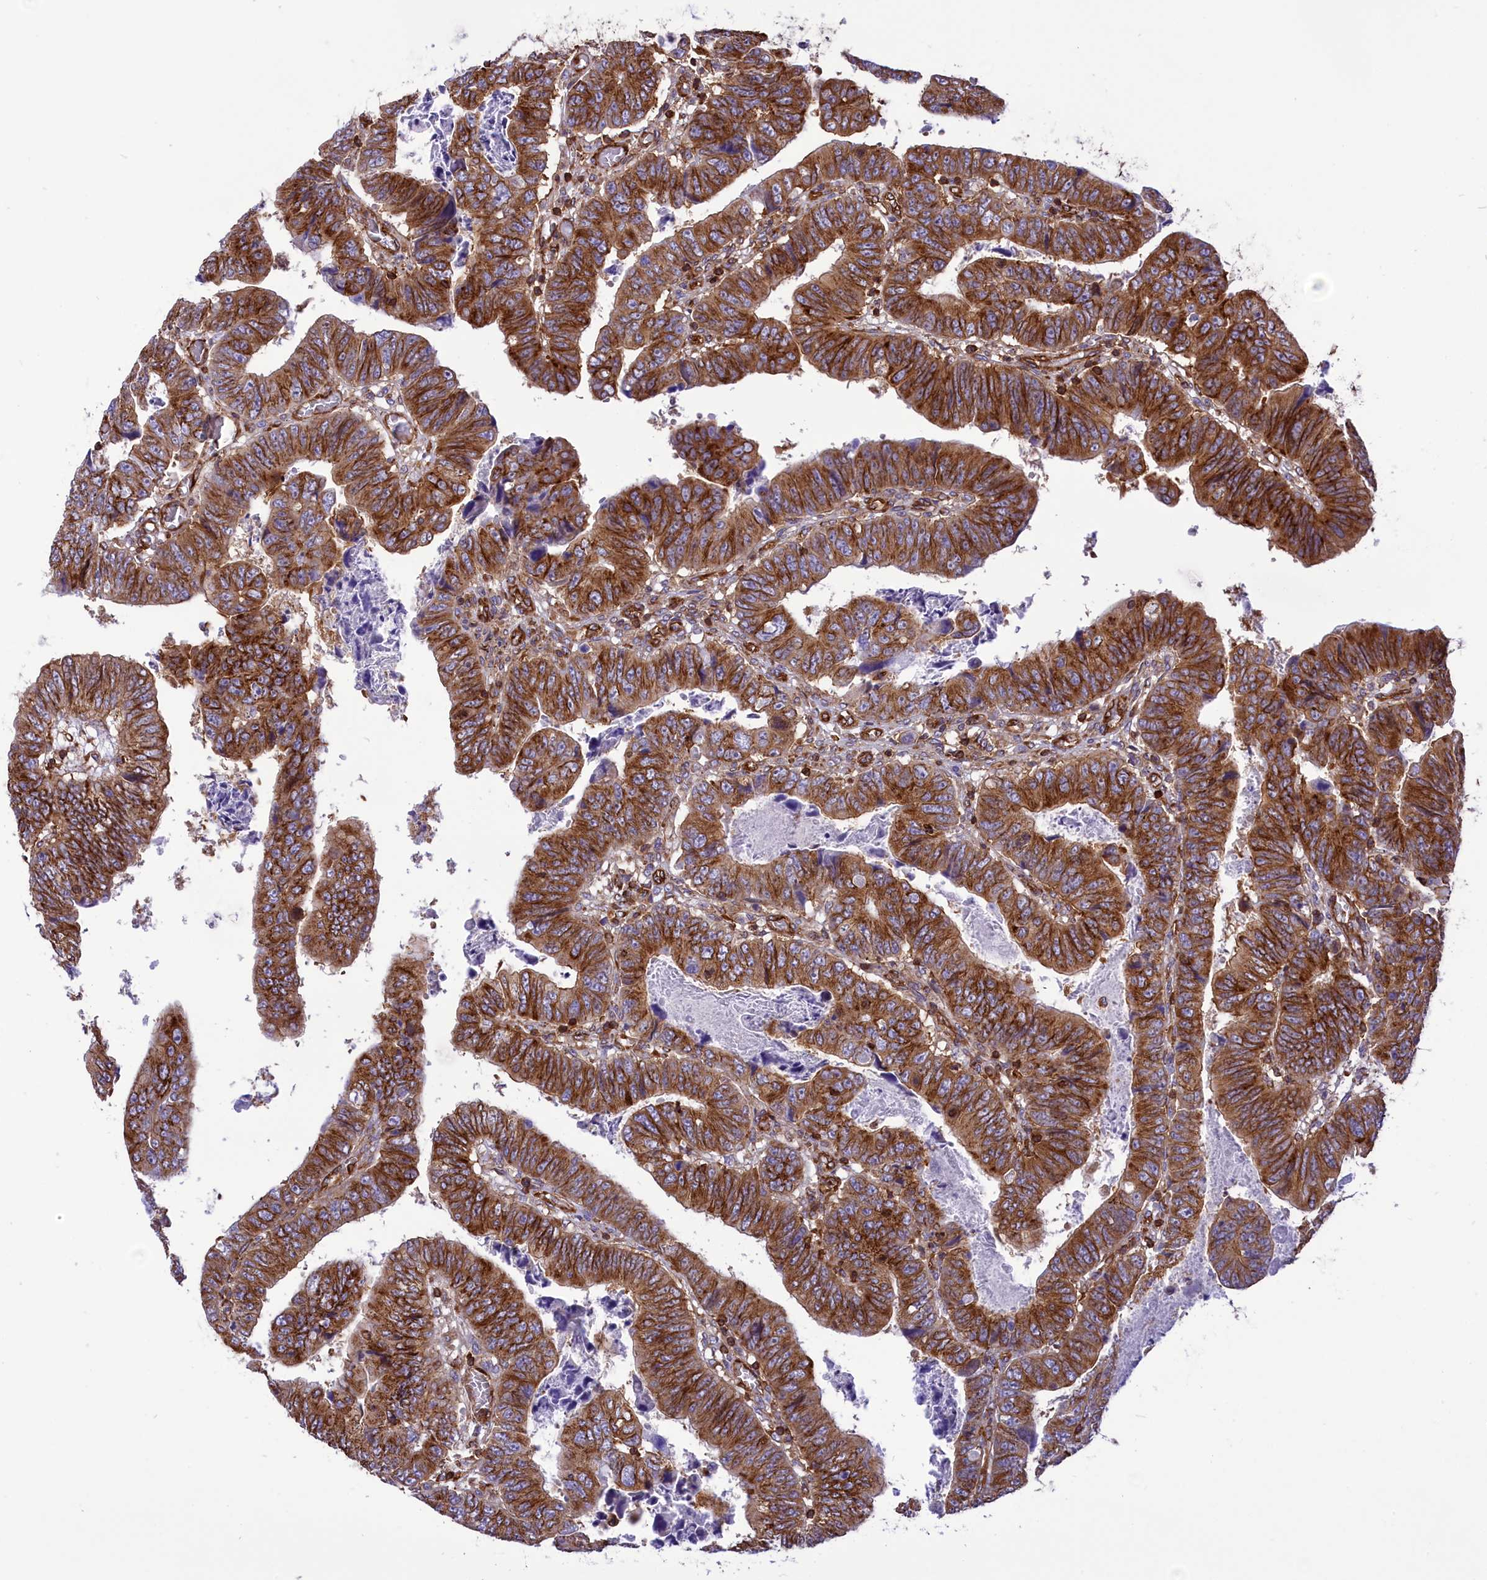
{"staining": {"intensity": "strong", "quantity": ">75%", "location": "cytoplasmic/membranous"}, "tissue": "colorectal cancer", "cell_type": "Tumor cells", "image_type": "cancer", "snomed": [{"axis": "morphology", "description": "Normal tissue, NOS"}, {"axis": "morphology", "description": "Adenocarcinoma, NOS"}, {"axis": "topography", "description": "Rectum"}], "caption": "DAB (3,3'-diaminobenzidine) immunohistochemical staining of colorectal adenocarcinoma displays strong cytoplasmic/membranous protein positivity in approximately >75% of tumor cells.", "gene": "SEPTIN9", "patient": {"sex": "female", "age": 65}}